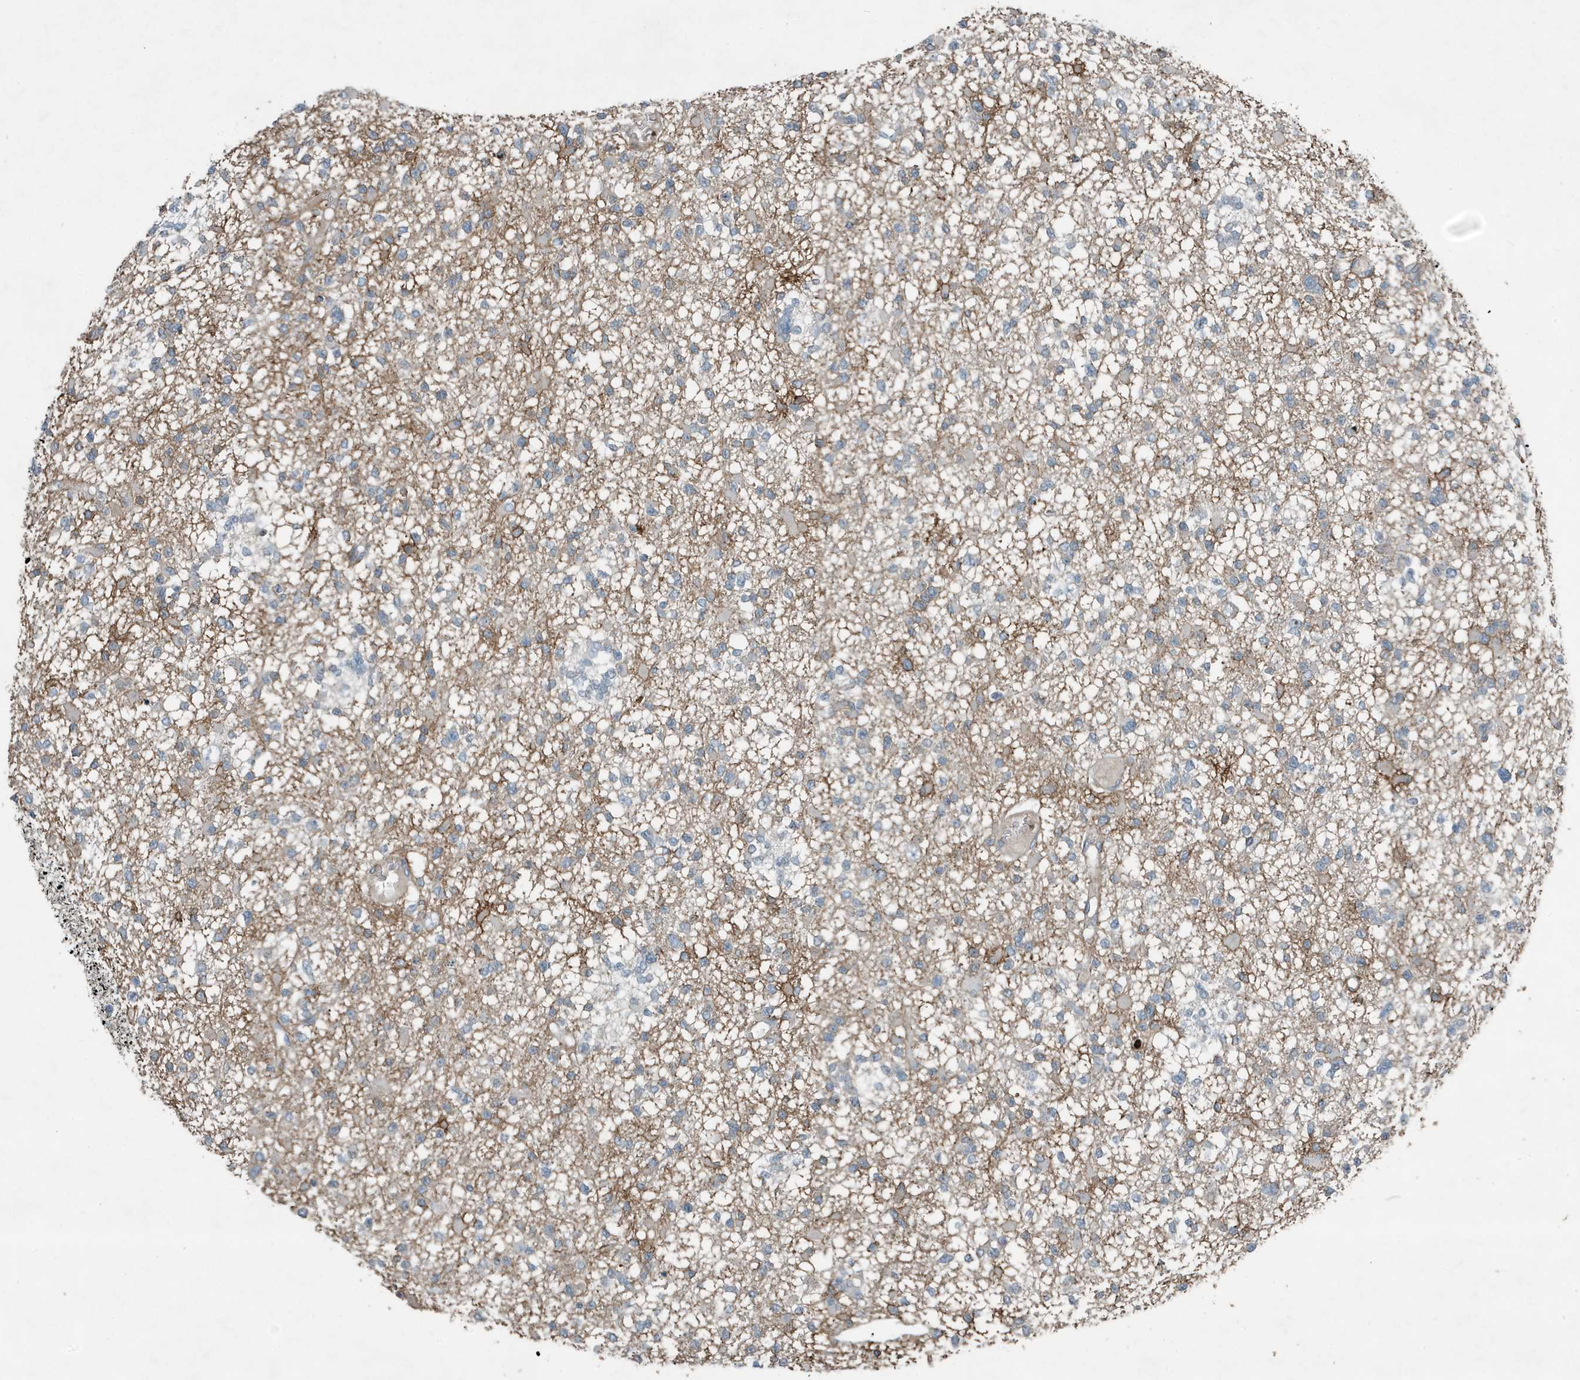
{"staining": {"intensity": "moderate", "quantity": "<25%", "location": "cytoplasmic/membranous"}, "tissue": "glioma", "cell_type": "Tumor cells", "image_type": "cancer", "snomed": [{"axis": "morphology", "description": "Glioma, malignant, Low grade"}, {"axis": "topography", "description": "Brain"}], "caption": "Moderate cytoplasmic/membranous staining for a protein is identified in approximately <25% of tumor cells of low-grade glioma (malignant) using IHC.", "gene": "DAPP1", "patient": {"sex": "female", "age": 22}}